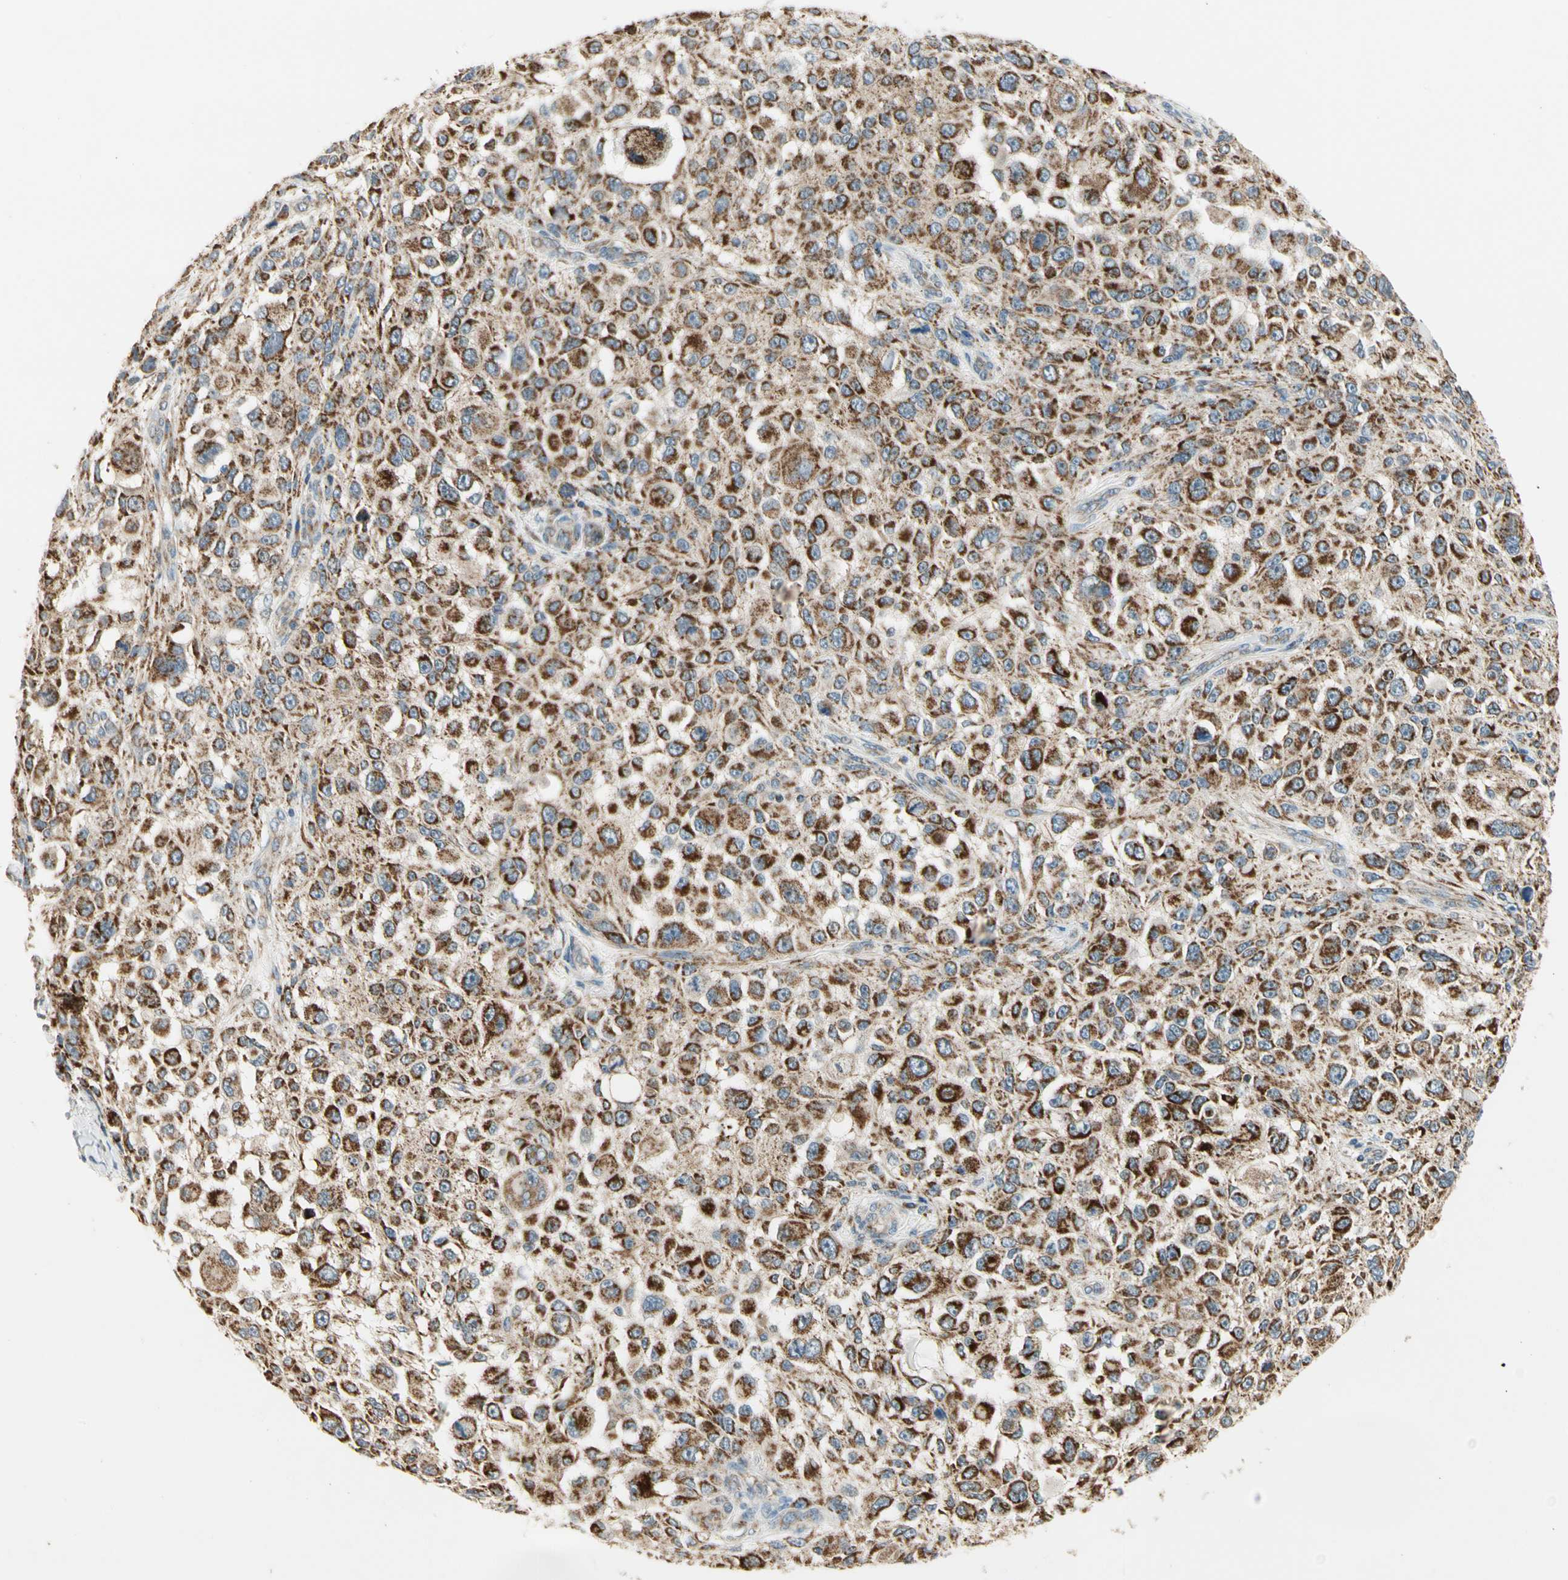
{"staining": {"intensity": "strong", "quantity": ">75%", "location": "cytoplasmic/membranous"}, "tissue": "melanoma", "cell_type": "Tumor cells", "image_type": "cancer", "snomed": [{"axis": "morphology", "description": "Necrosis, NOS"}, {"axis": "morphology", "description": "Malignant melanoma, NOS"}, {"axis": "topography", "description": "Skin"}], "caption": "The histopathology image shows a brown stain indicating the presence of a protein in the cytoplasmic/membranous of tumor cells in melanoma.", "gene": "EPHB3", "patient": {"sex": "female", "age": 87}}